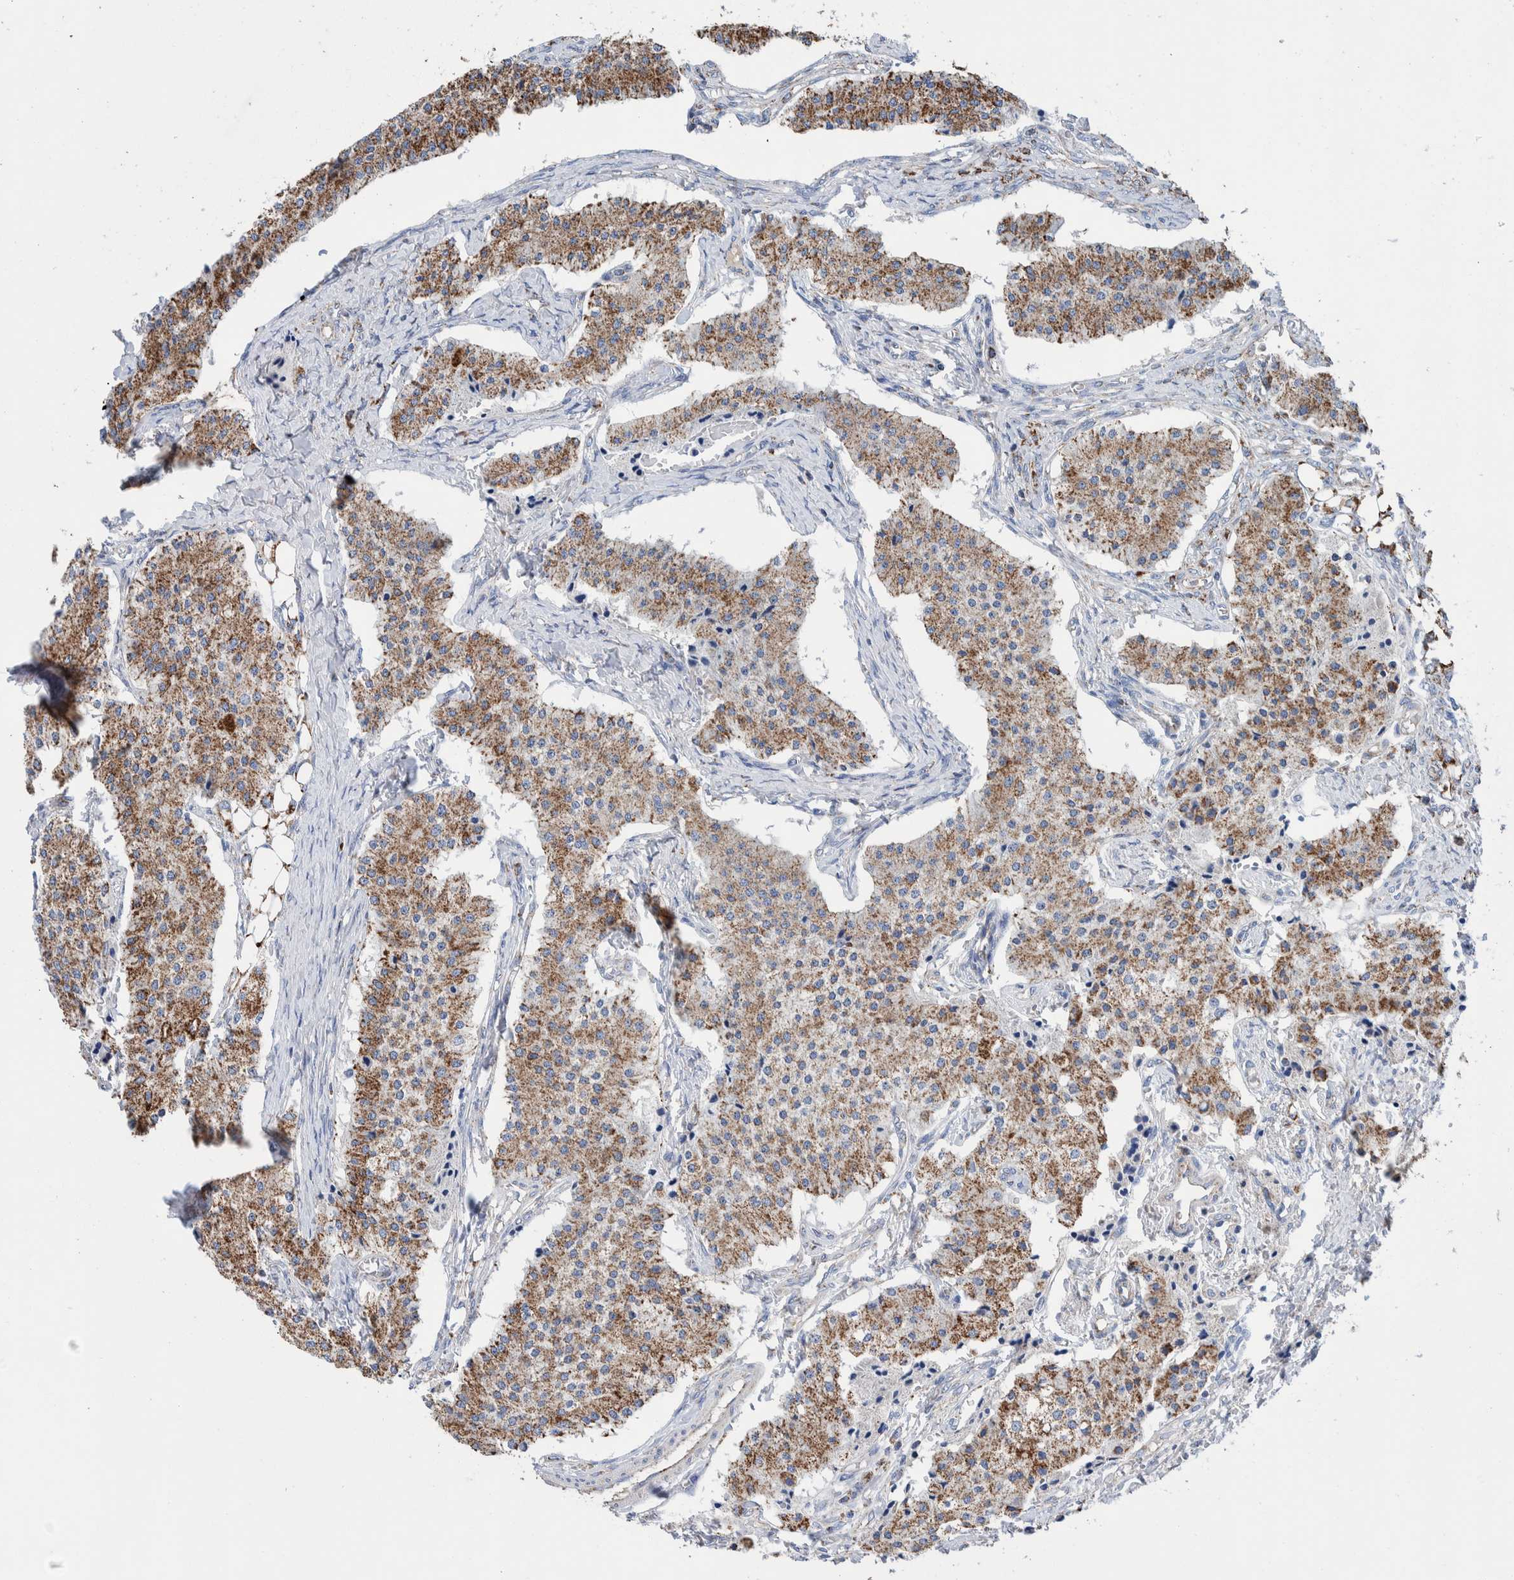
{"staining": {"intensity": "moderate", "quantity": ">75%", "location": "cytoplasmic/membranous"}, "tissue": "carcinoid", "cell_type": "Tumor cells", "image_type": "cancer", "snomed": [{"axis": "morphology", "description": "Carcinoid, malignant, NOS"}, {"axis": "topography", "description": "Colon"}], "caption": "Human carcinoid stained for a protein (brown) reveals moderate cytoplasmic/membranous positive staining in about >75% of tumor cells.", "gene": "DECR1", "patient": {"sex": "female", "age": 52}}